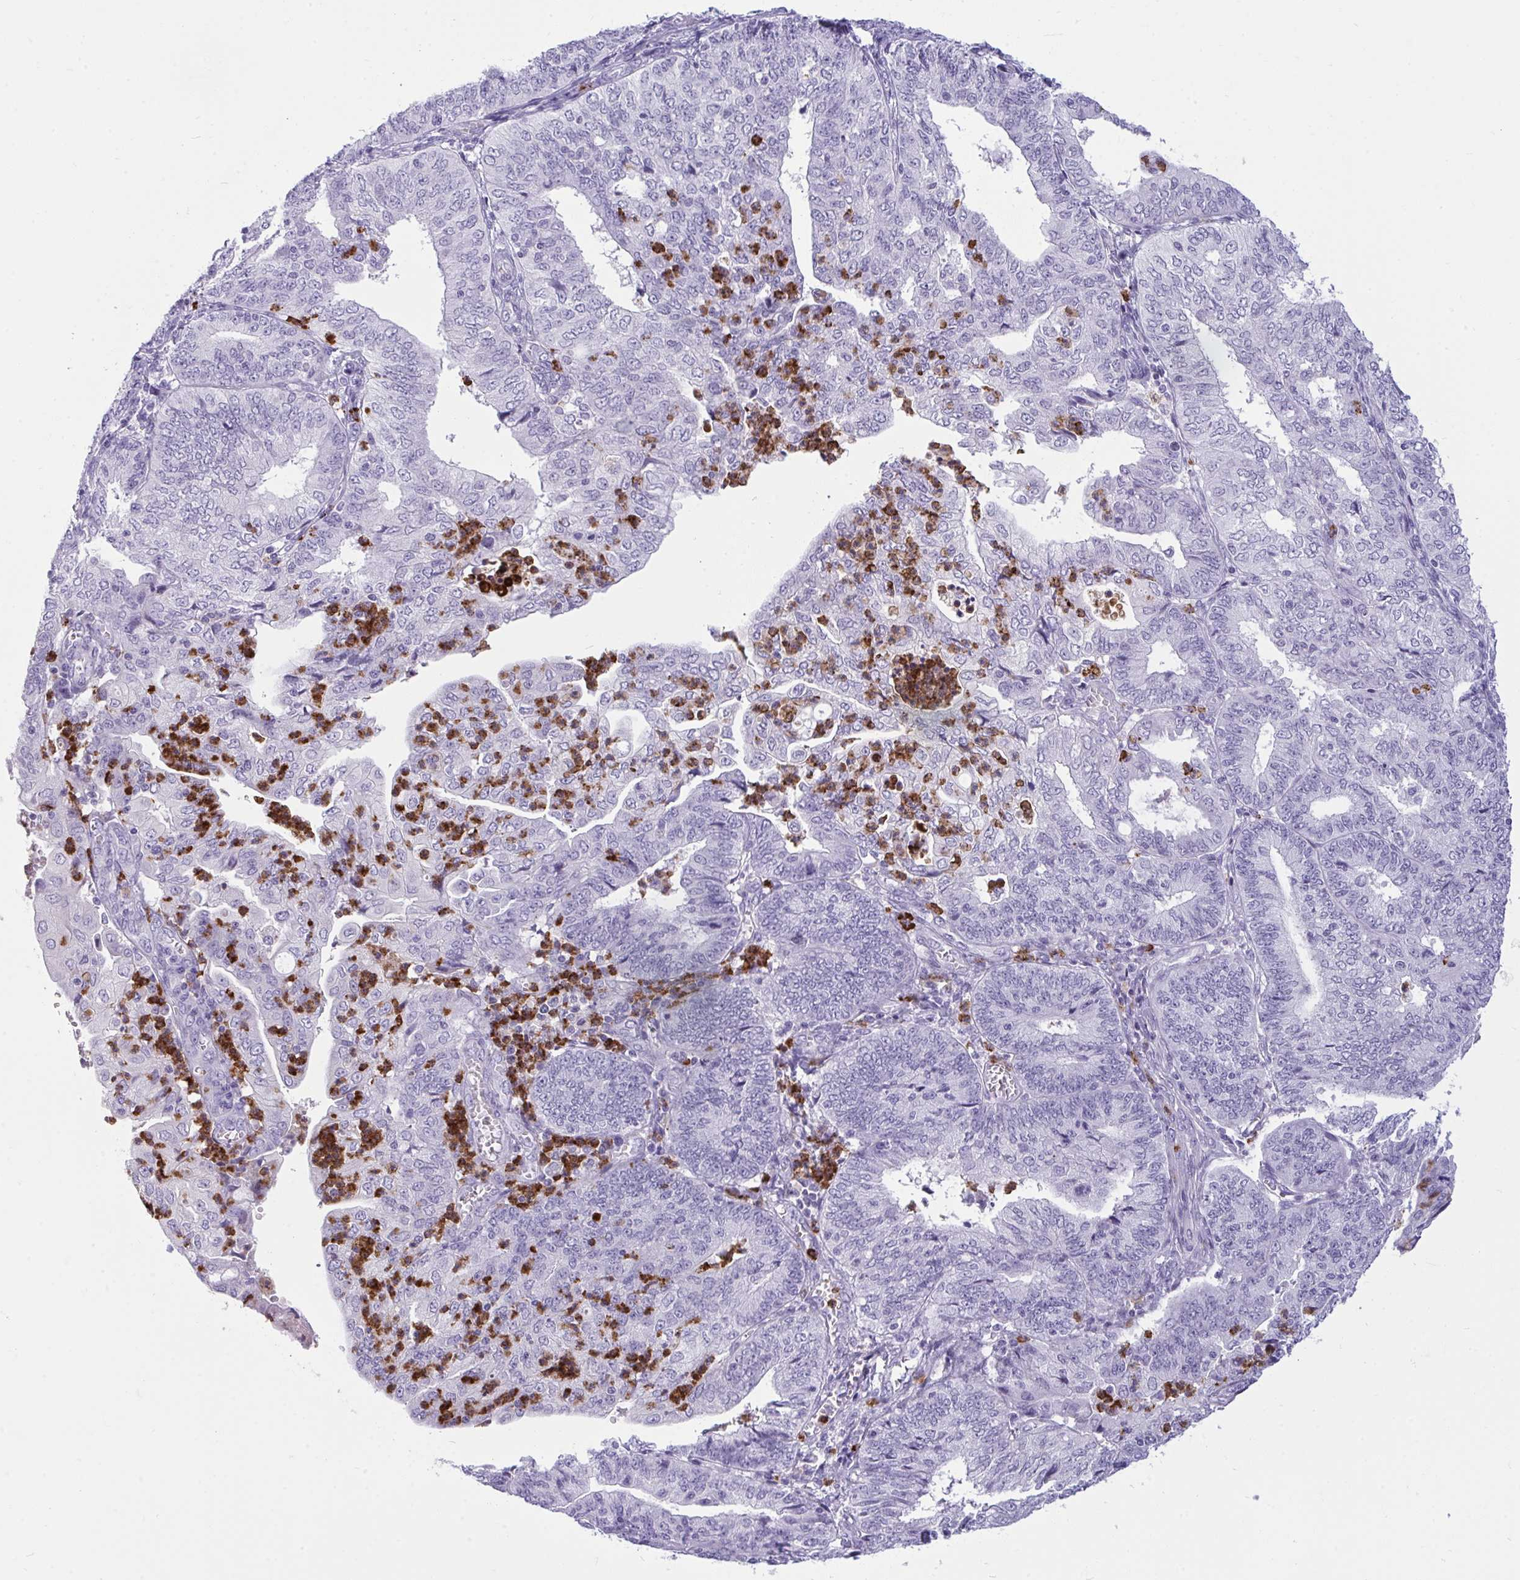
{"staining": {"intensity": "strong", "quantity": "<25%", "location": "cytoplasmic/membranous"}, "tissue": "endometrial cancer", "cell_type": "Tumor cells", "image_type": "cancer", "snomed": [{"axis": "morphology", "description": "Adenocarcinoma, NOS"}, {"axis": "topography", "description": "Endometrium"}], "caption": "Tumor cells exhibit strong cytoplasmic/membranous positivity in approximately <25% of cells in endometrial adenocarcinoma.", "gene": "ARHGAP42", "patient": {"sex": "female", "age": 56}}